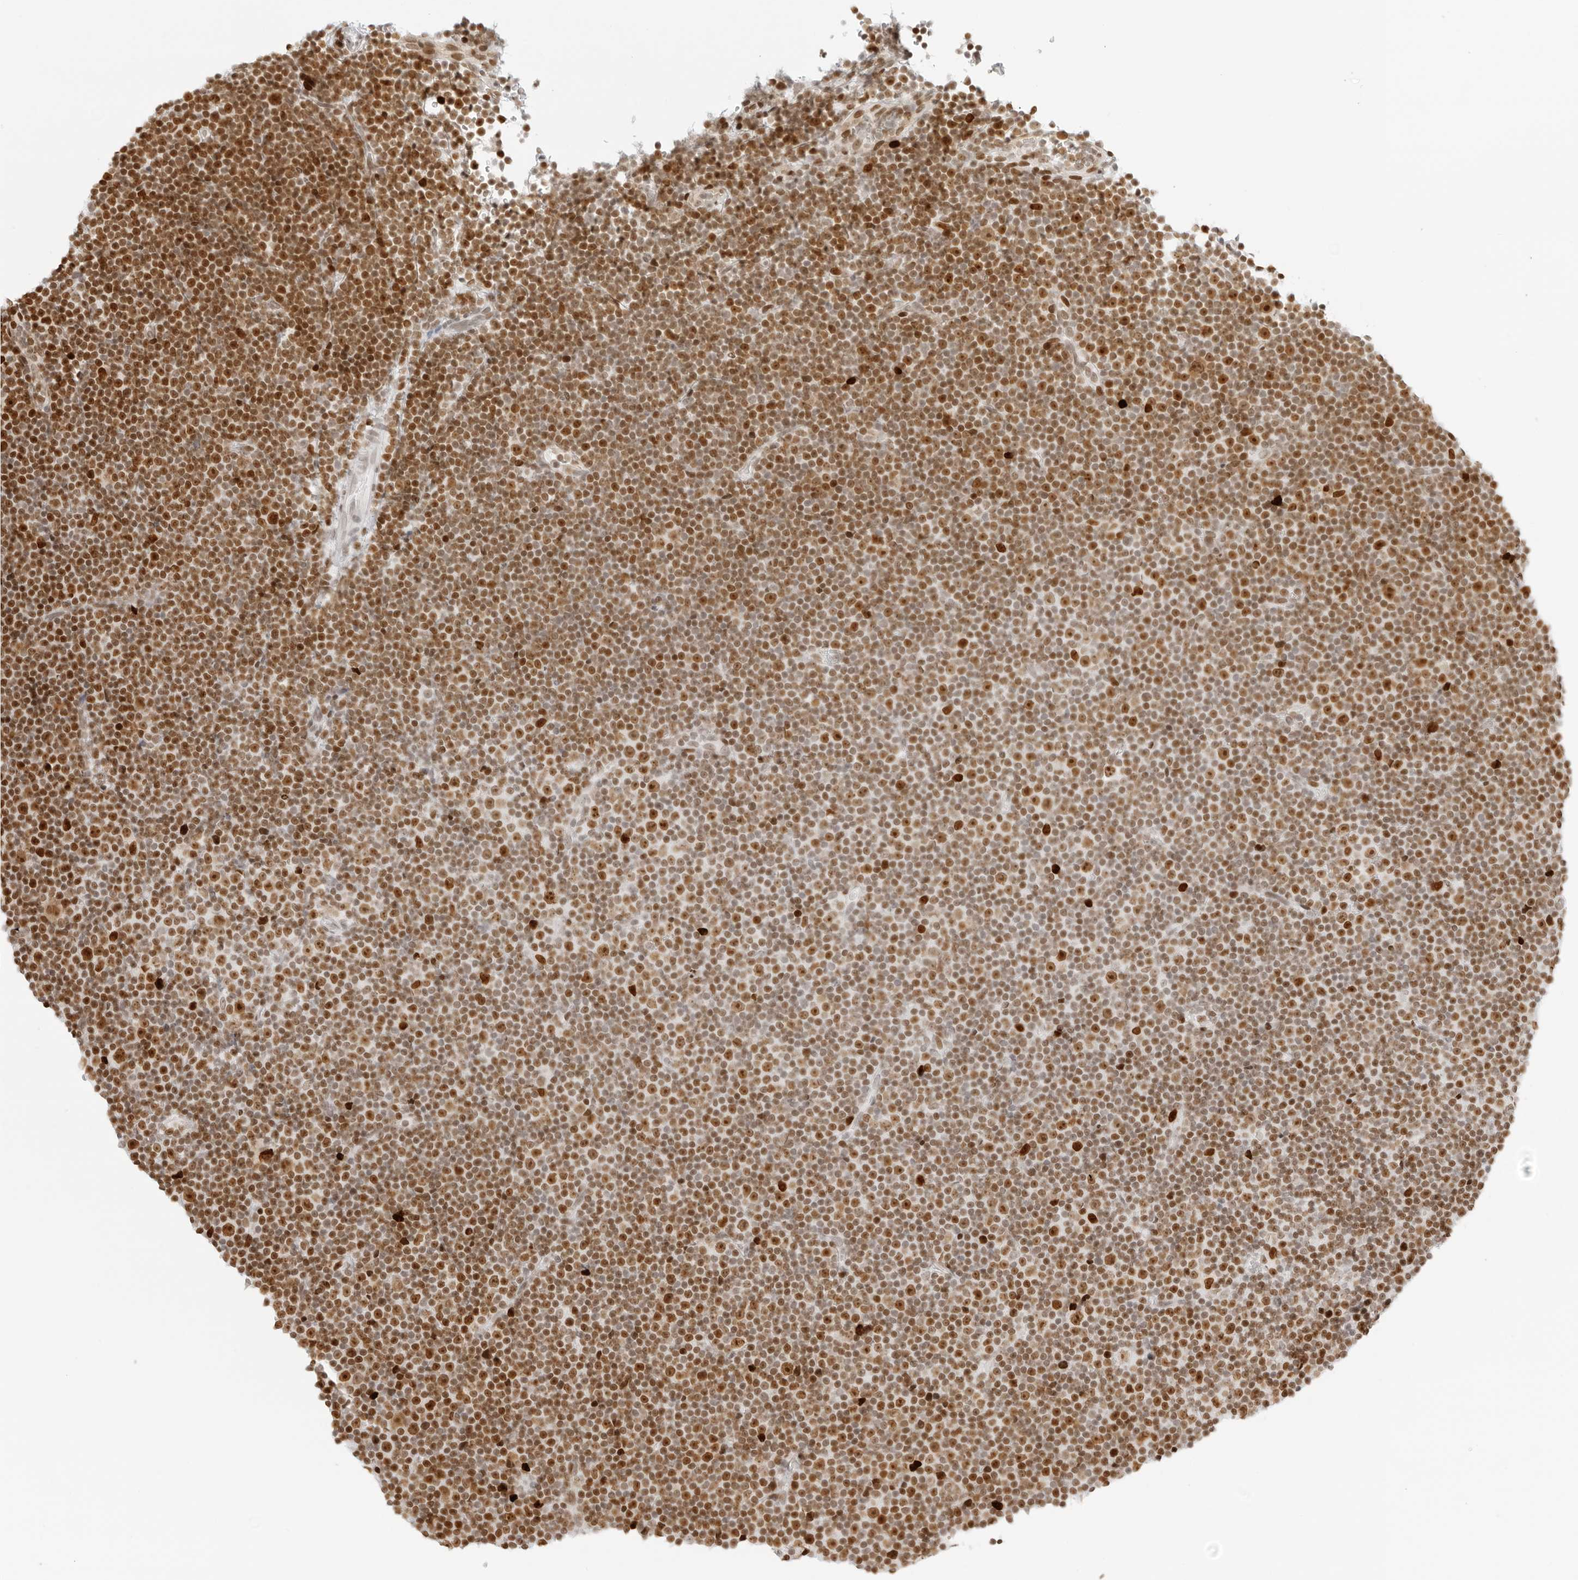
{"staining": {"intensity": "strong", "quantity": ">75%", "location": "nuclear"}, "tissue": "lymphoma", "cell_type": "Tumor cells", "image_type": "cancer", "snomed": [{"axis": "morphology", "description": "Malignant lymphoma, non-Hodgkin's type, Low grade"}, {"axis": "topography", "description": "Lymph node"}], "caption": "Malignant lymphoma, non-Hodgkin's type (low-grade) stained for a protein (brown) exhibits strong nuclear positive expression in about >75% of tumor cells.", "gene": "RCC1", "patient": {"sex": "female", "age": 67}}